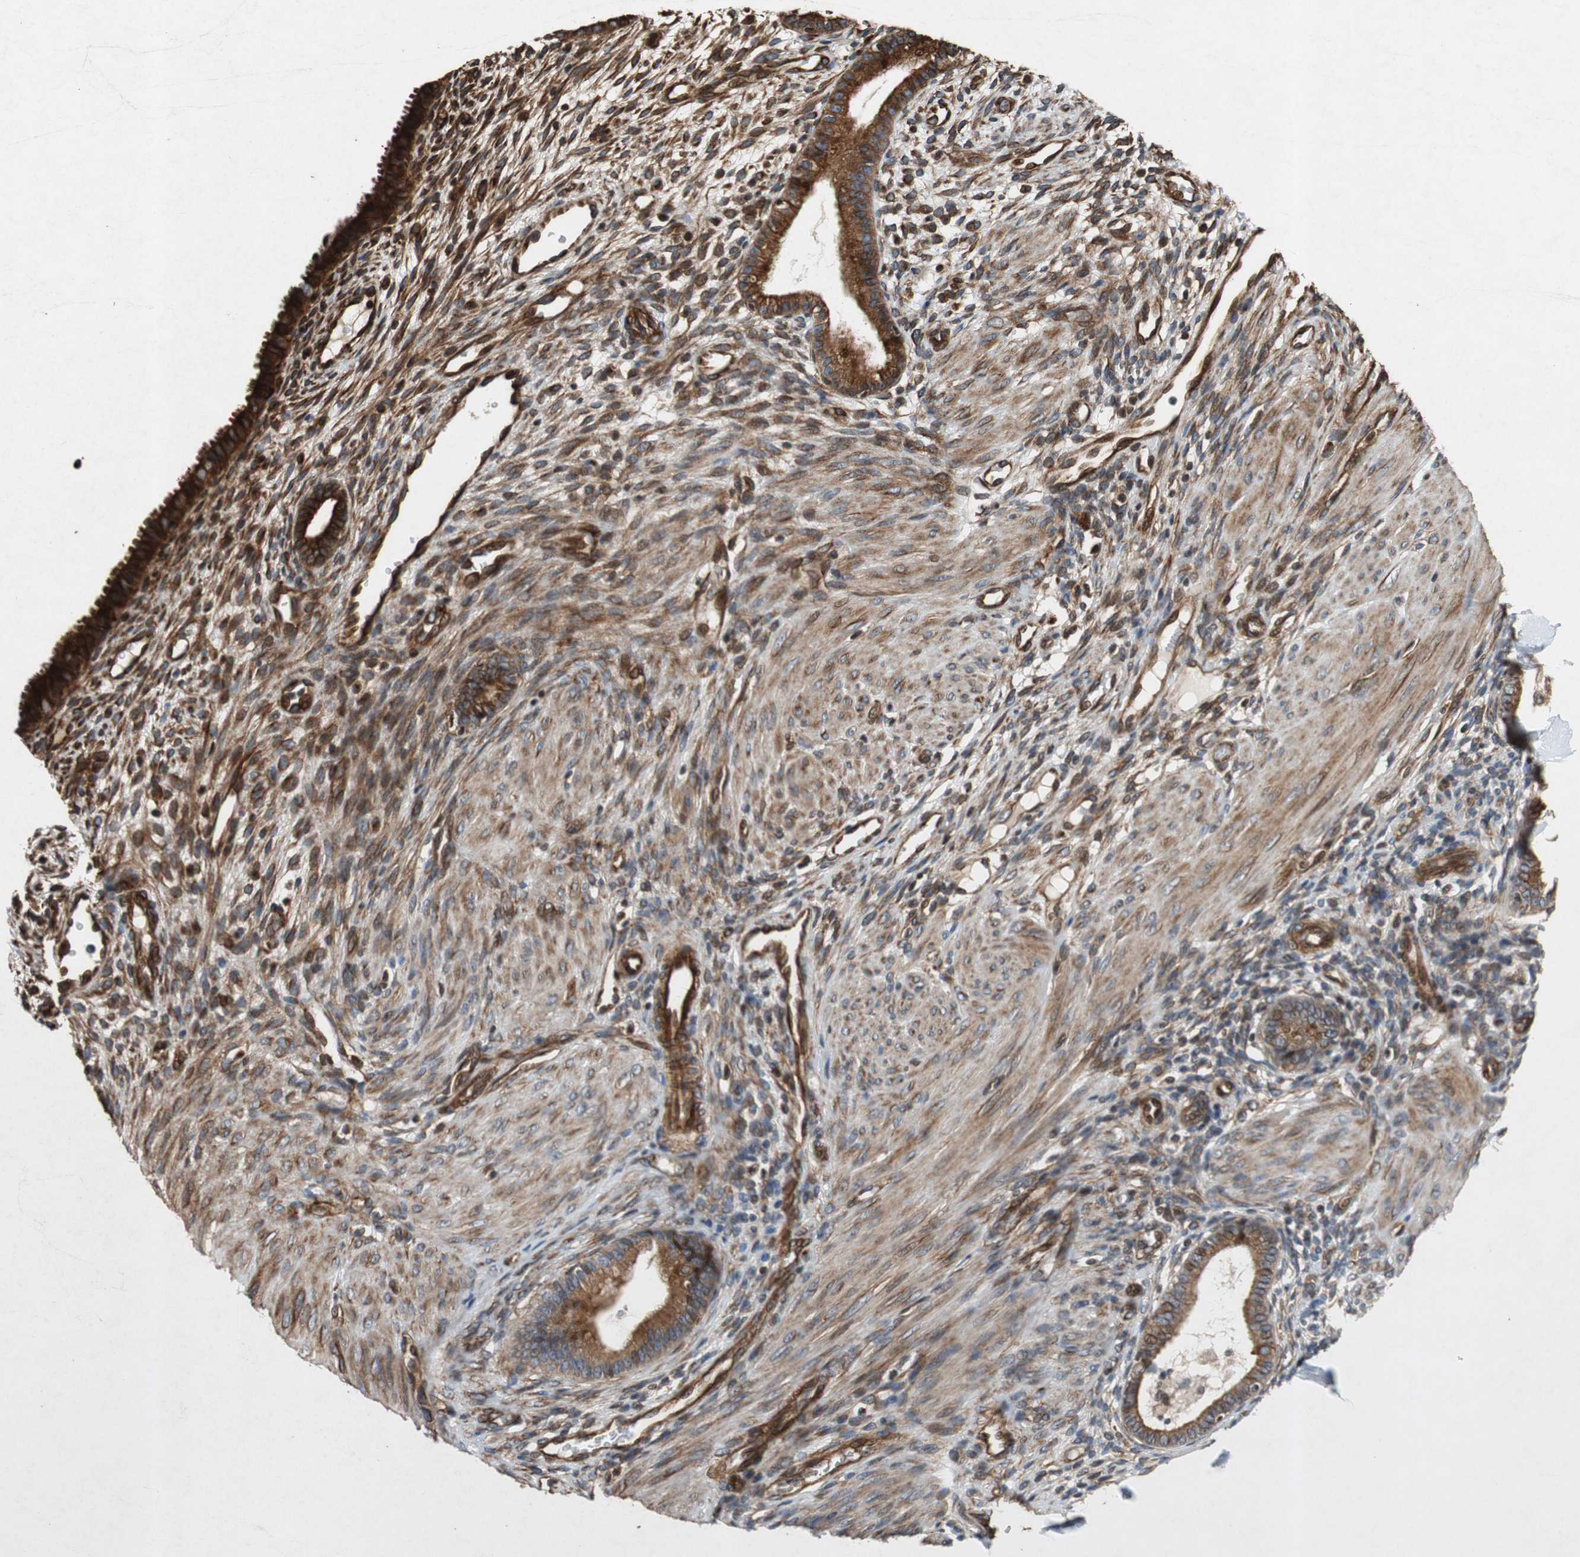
{"staining": {"intensity": "moderate", "quantity": ">75%", "location": "cytoplasmic/membranous"}, "tissue": "endometrium", "cell_type": "Cells in endometrial stroma", "image_type": "normal", "snomed": [{"axis": "morphology", "description": "Normal tissue, NOS"}, {"axis": "topography", "description": "Endometrium"}], "caption": "Cells in endometrial stroma show moderate cytoplasmic/membranous expression in approximately >75% of cells in benign endometrium.", "gene": "TUBA4A", "patient": {"sex": "female", "age": 72}}